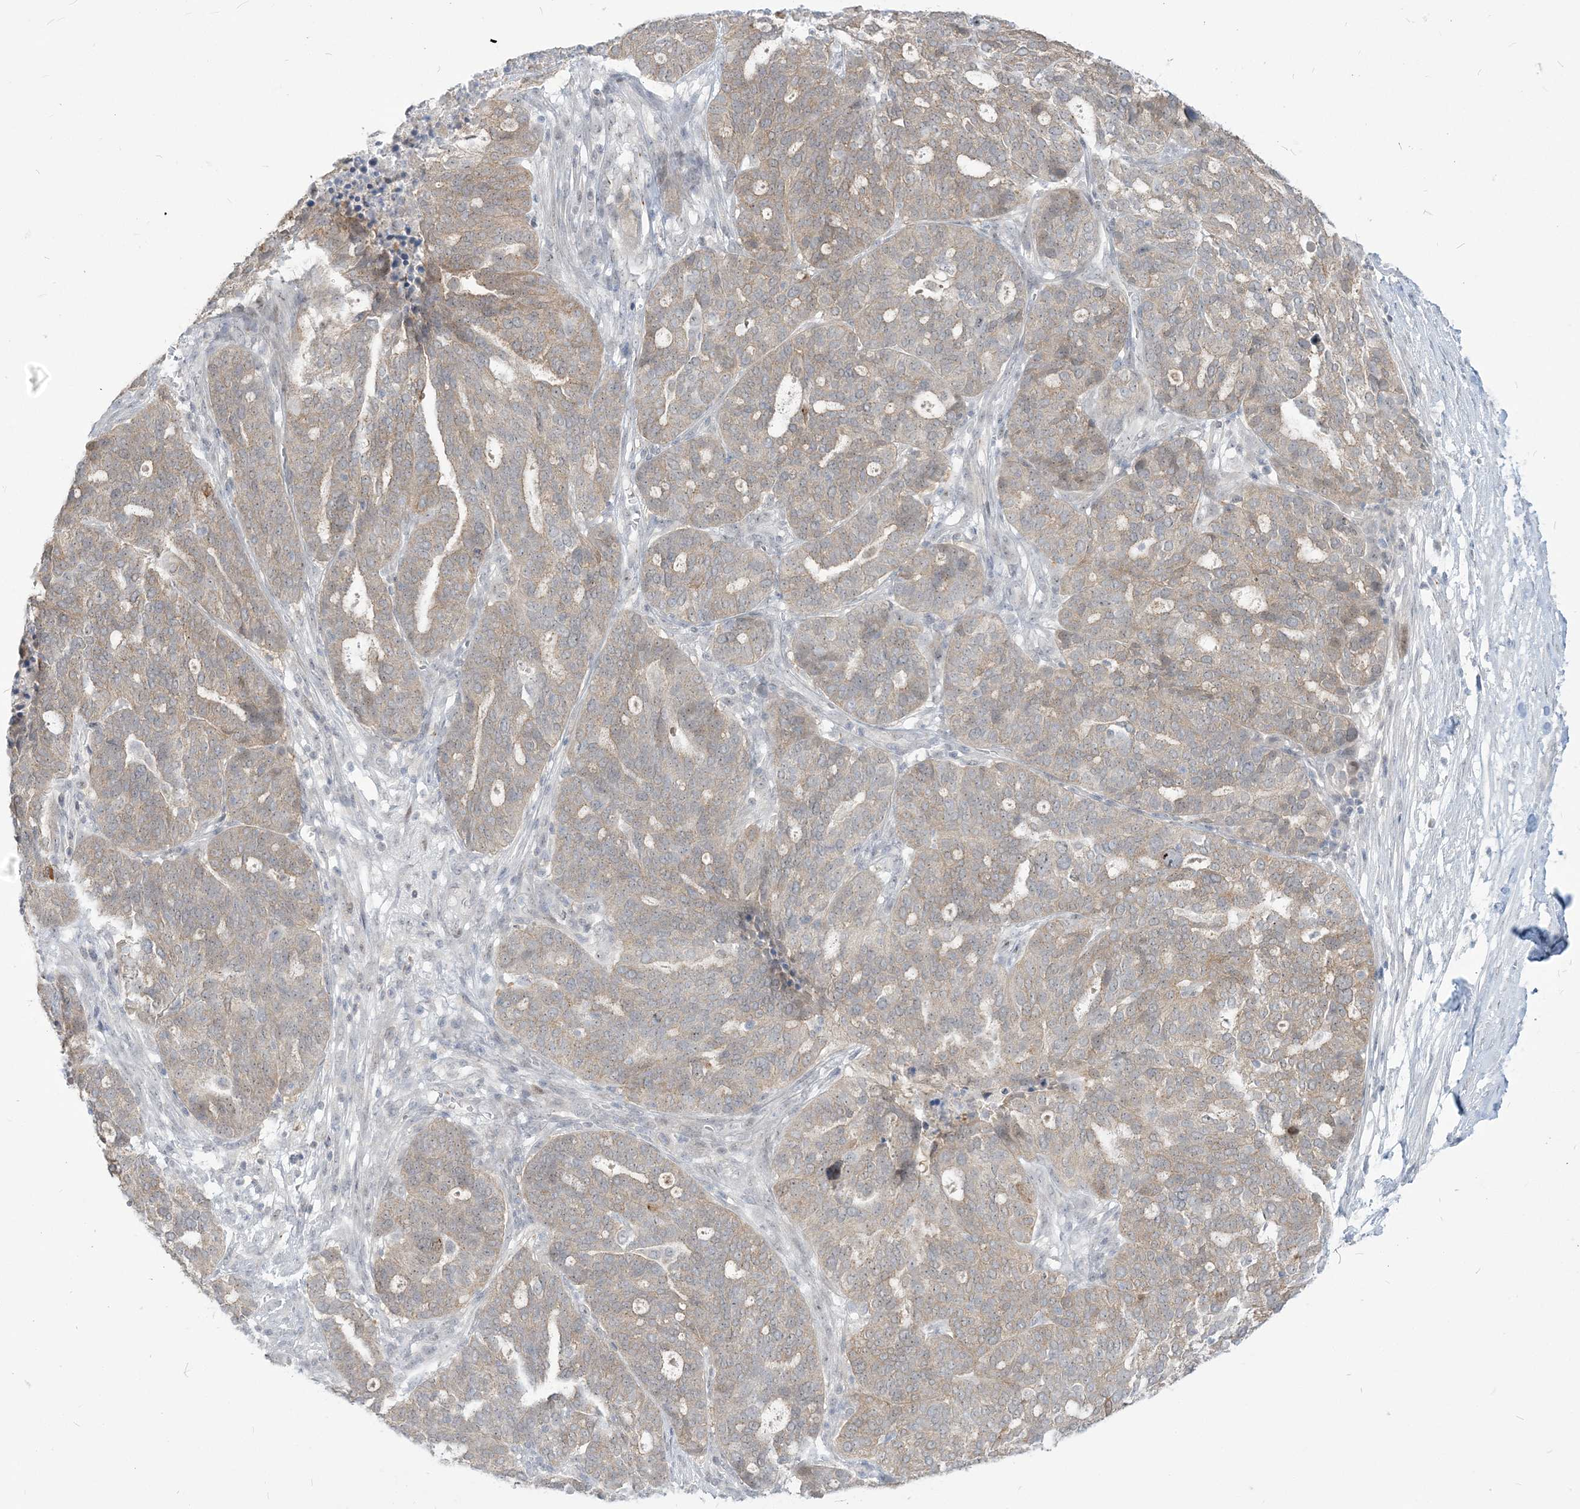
{"staining": {"intensity": "weak", "quantity": "25%-75%", "location": "cytoplasmic/membranous"}, "tissue": "ovarian cancer", "cell_type": "Tumor cells", "image_type": "cancer", "snomed": [{"axis": "morphology", "description": "Cystadenocarcinoma, serous, NOS"}, {"axis": "topography", "description": "Ovary"}], "caption": "Ovarian serous cystadenocarcinoma stained for a protein reveals weak cytoplasmic/membranous positivity in tumor cells.", "gene": "SDAD1", "patient": {"sex": "female", "age": 59}}